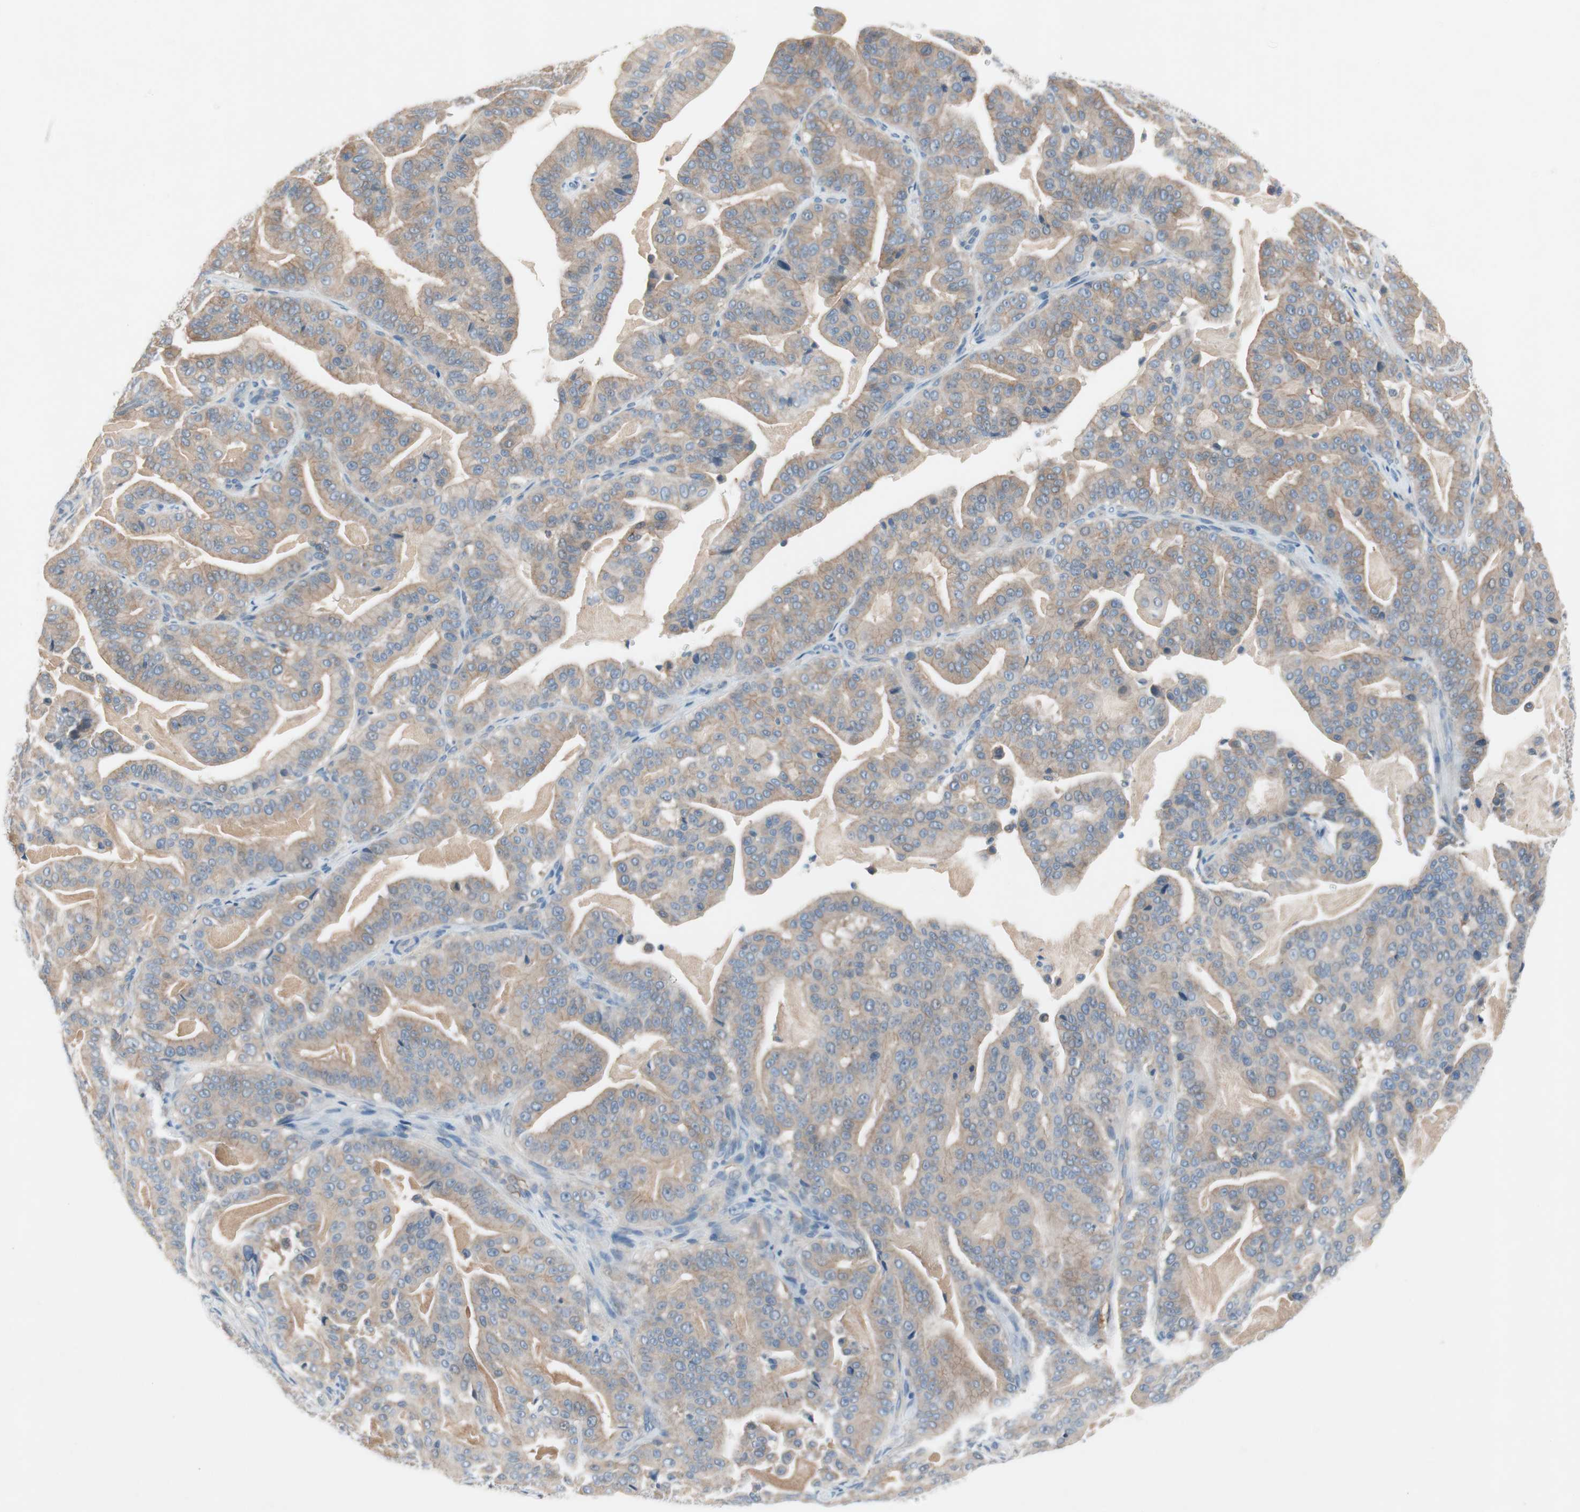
{"staining": {"intensity": "weak", "quantity": "<25%", "location": "cytoplasmic/membranous"}, "tissue": "pancreatic cancer", "cell_type": "Tumor cells", "image_type": "cancer", "snomed": [{"axis": "morphology", "description": "Adenocarcinoma, NOS"}, {"axis": "topography", "description": "Pancreas"}], "caption": "The histopathology image displays no staining of tumor cells in adenocarcinoma (pancreatic).", "gene": "GLUL", "patient": {"sex": "male", "age": 63}}